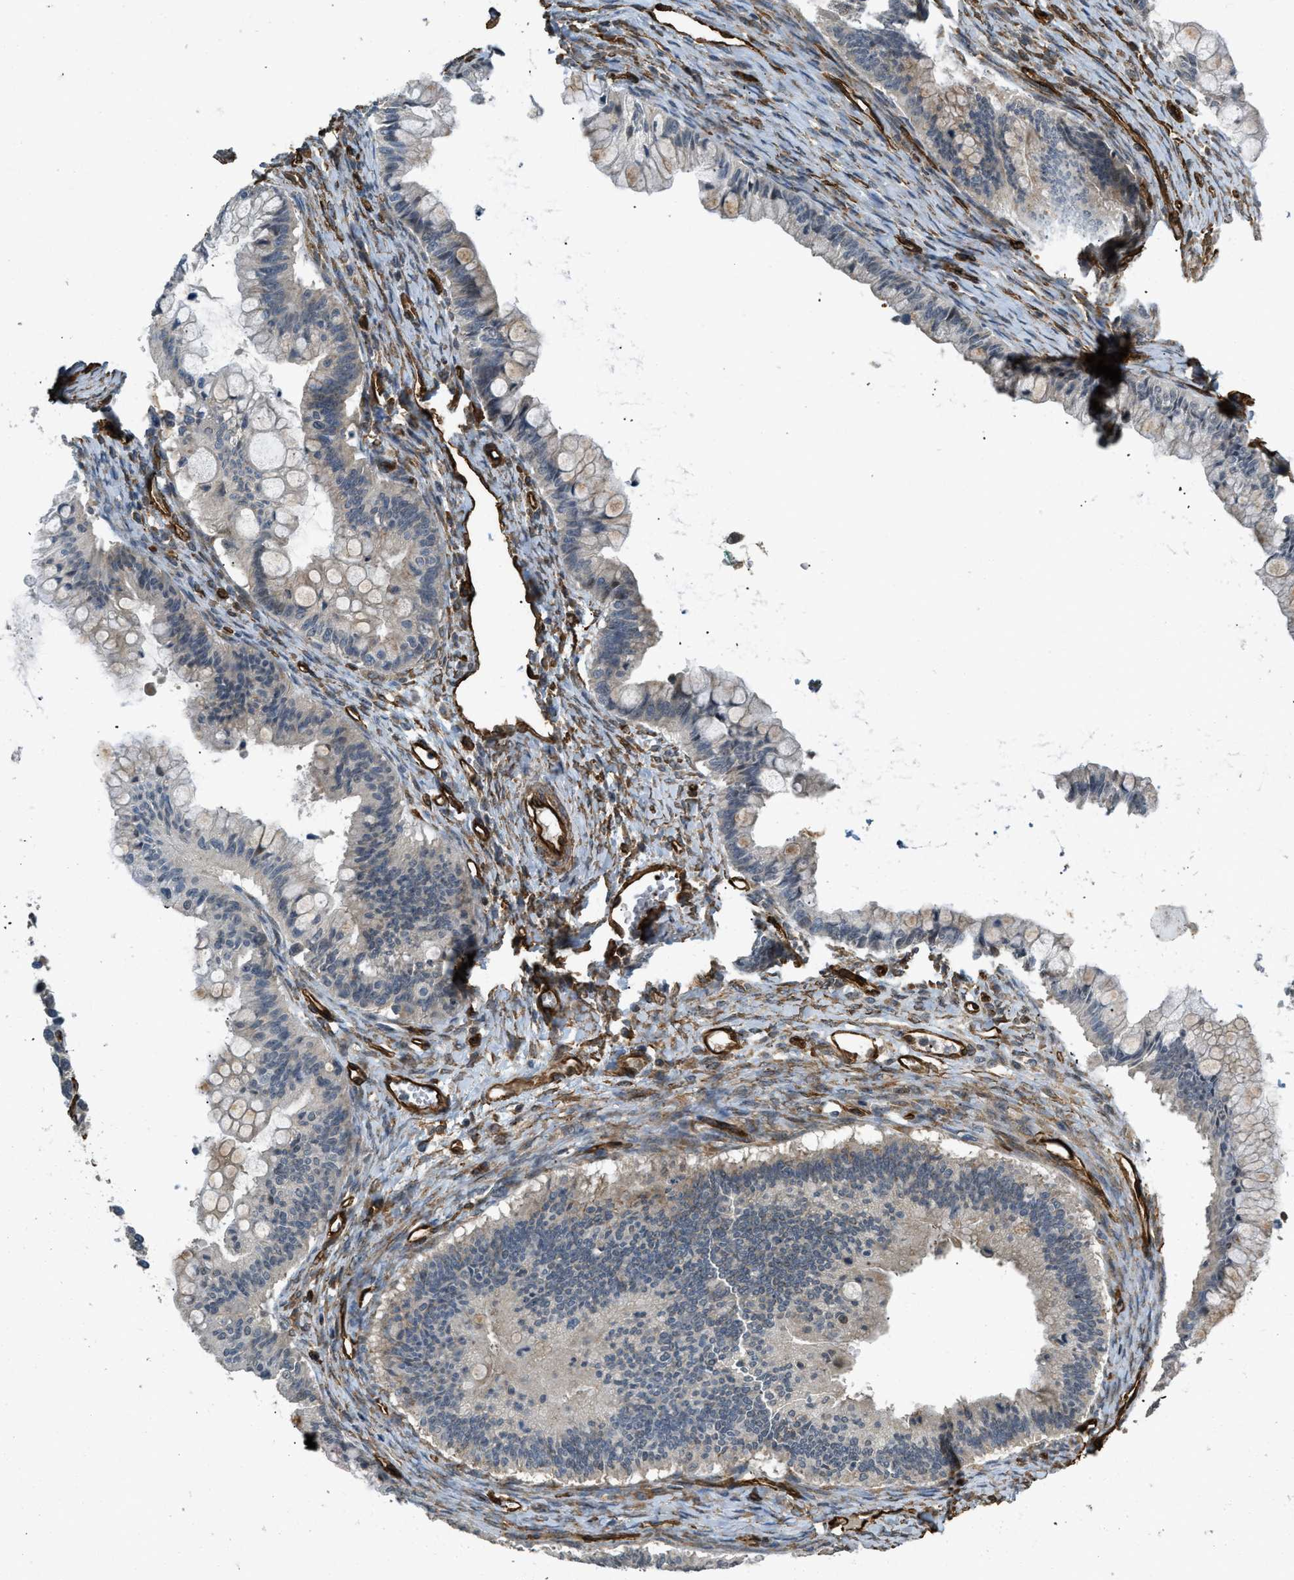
{"staining": {"intensity": "weak", "quantity": "25%-75%", "location": "cytoplasmic/membranous"}, "tissue": "ovarian cancer", "cell_type": "Tumor cells", "image_type": "cancer", "snomed": [{"axis": "morphology", "description": "Cystadenocarcinoma, mucinous, NOS"}, {"axis": "topography", "description": "Ovary"}], "caption": "A brown stain shows weak cytoplasmic/membranous expression of a protein in human ovarian cancer tumor cells. (DAB IHC, brown staining for protein, blue staining for nuclei).", "gene": "NMB", "patient": {"sex": "female", "age": 57}}